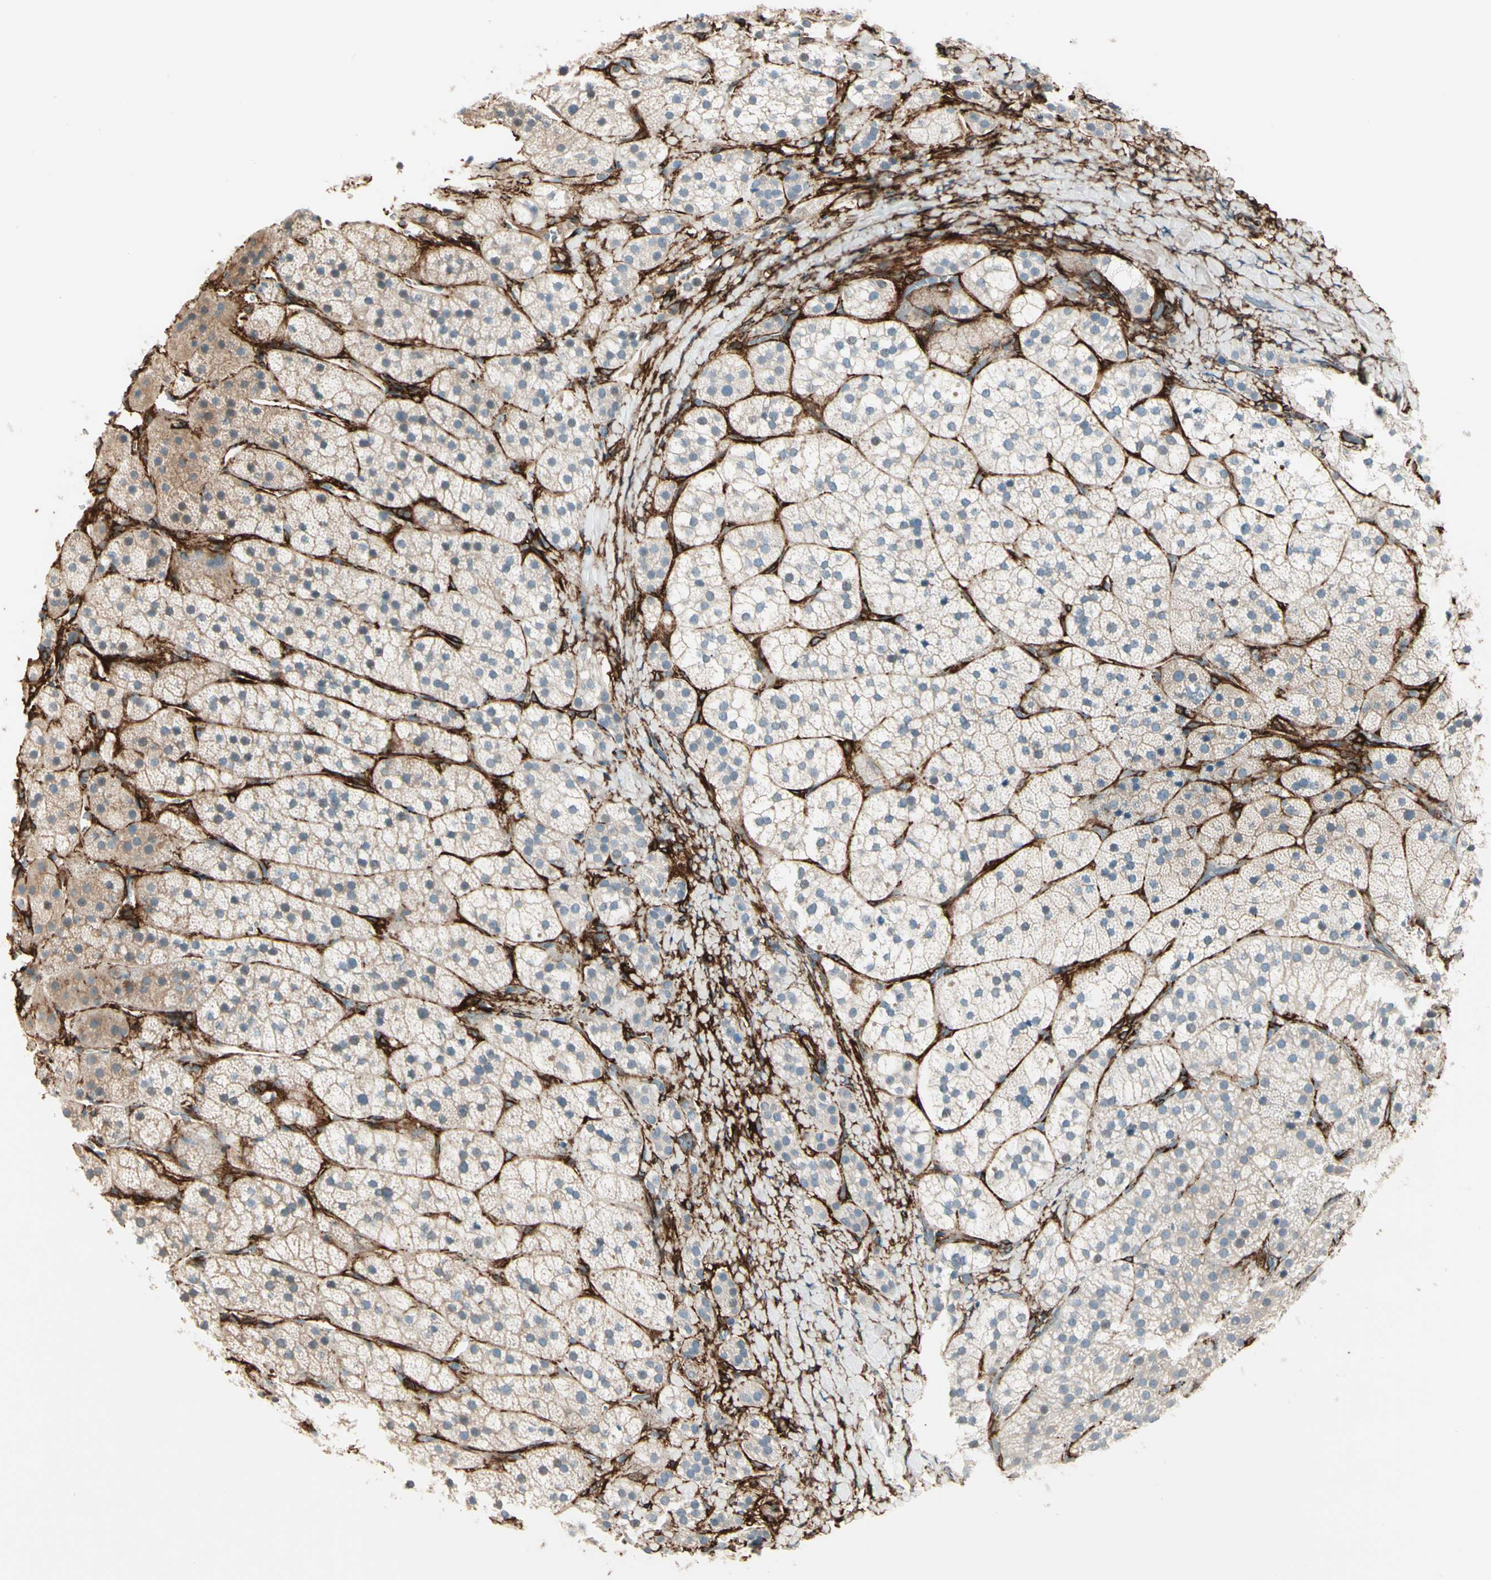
{"staining": {"intensity": "weak", "quantity": "25%-75%", "location": "cytoplasmic/membranous"}, "tissue": "adrenal gland", "cell_type": "Glandular cells", "image_type": "normal", "snomed": [{"axis": "morphology", "description": "Normal tissue, NOS"}, {"axis": "topography", "description": "Adrenal gland"}], "caption": "Immunohistochemistry (IHC) of normal human adrenal gland displays low levels of weak cytoplasmic/membranous staining in about 25%-75% of glandular cells.", "gene": "CALD1", "patient": {"sex": "female", "age": 44}}